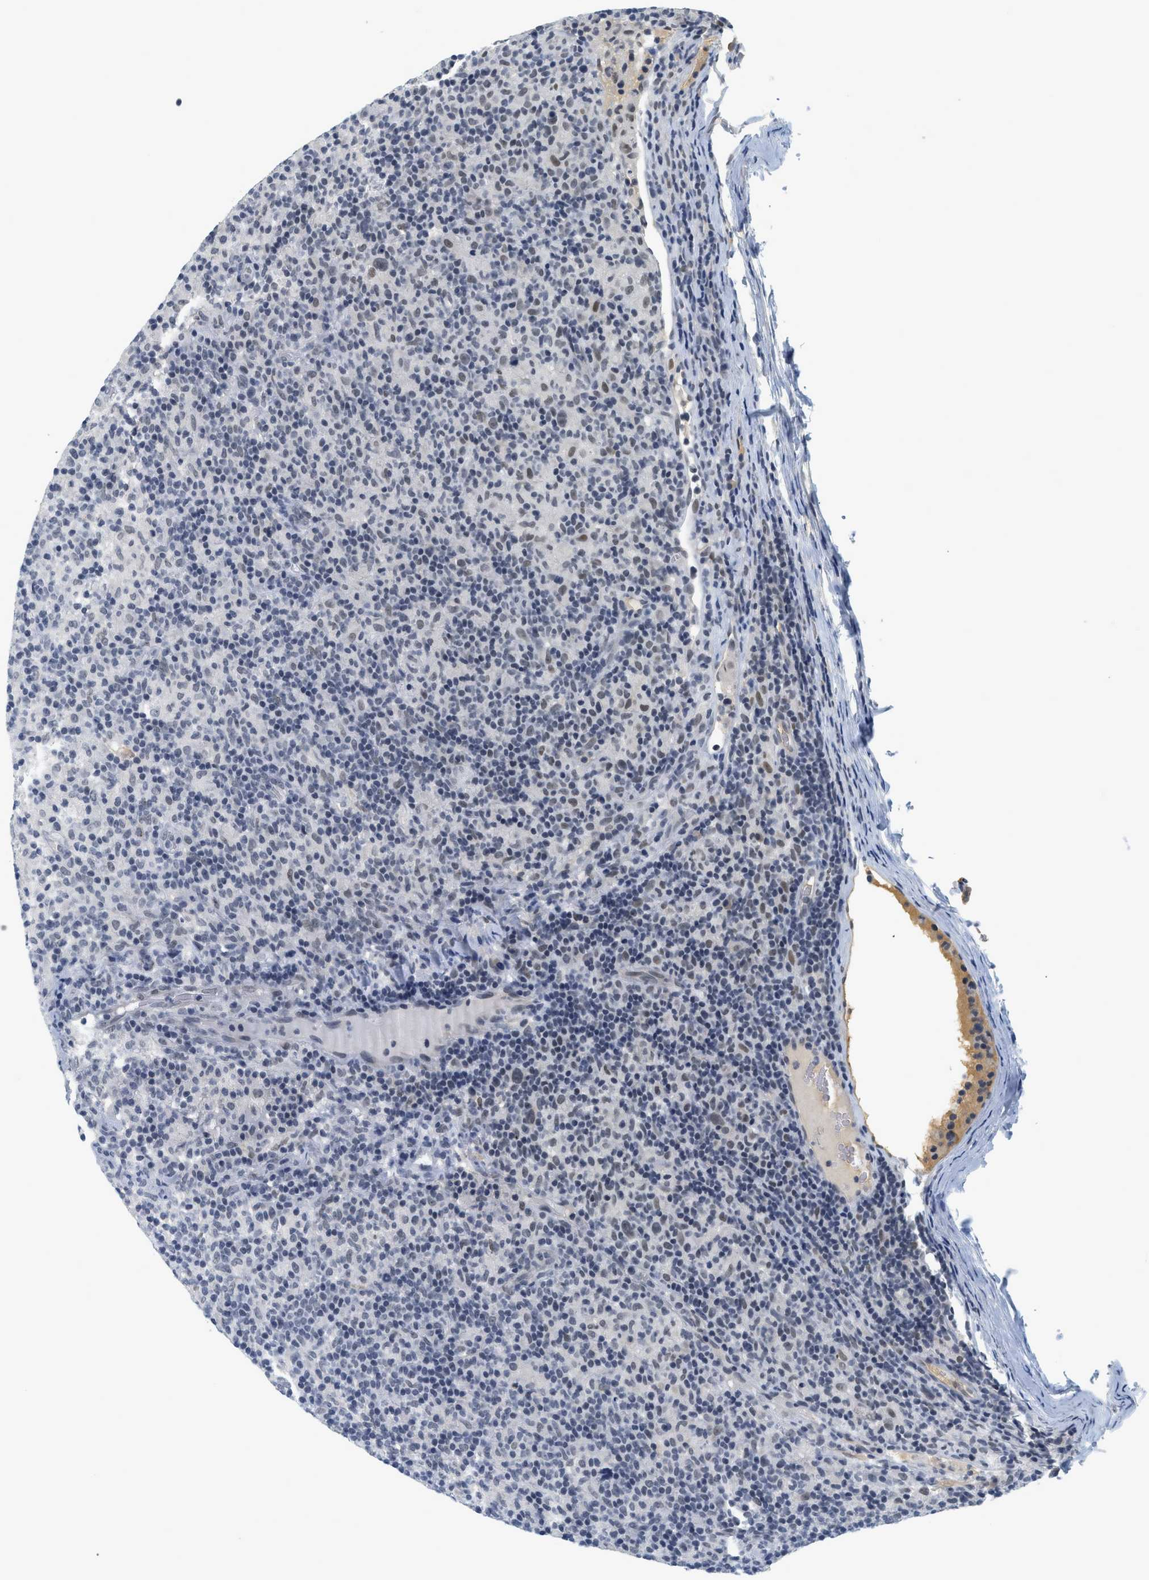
{"staining": {"intensity": "weak", "quantity": "<25%", "location": "nuclear"}, "tissue": "lymphoma", "cell_type": "Tumor cells", "image_type": "cancer", "snomed": [{"axis": "morphology", "description": "Hodgkin's disease, NOS"}, {"axis": "topography", "description": "Lymph node"}], "caption": "Hodgkin's disease was stained to show a protein in brown. There is no significant positivity in tumor cells. (Brightfield microscopy of DAB immunohistochemistry (IHC) at high magnification).", "gene": "MZF1", "patient": {"sex": "male", "age": 70}}